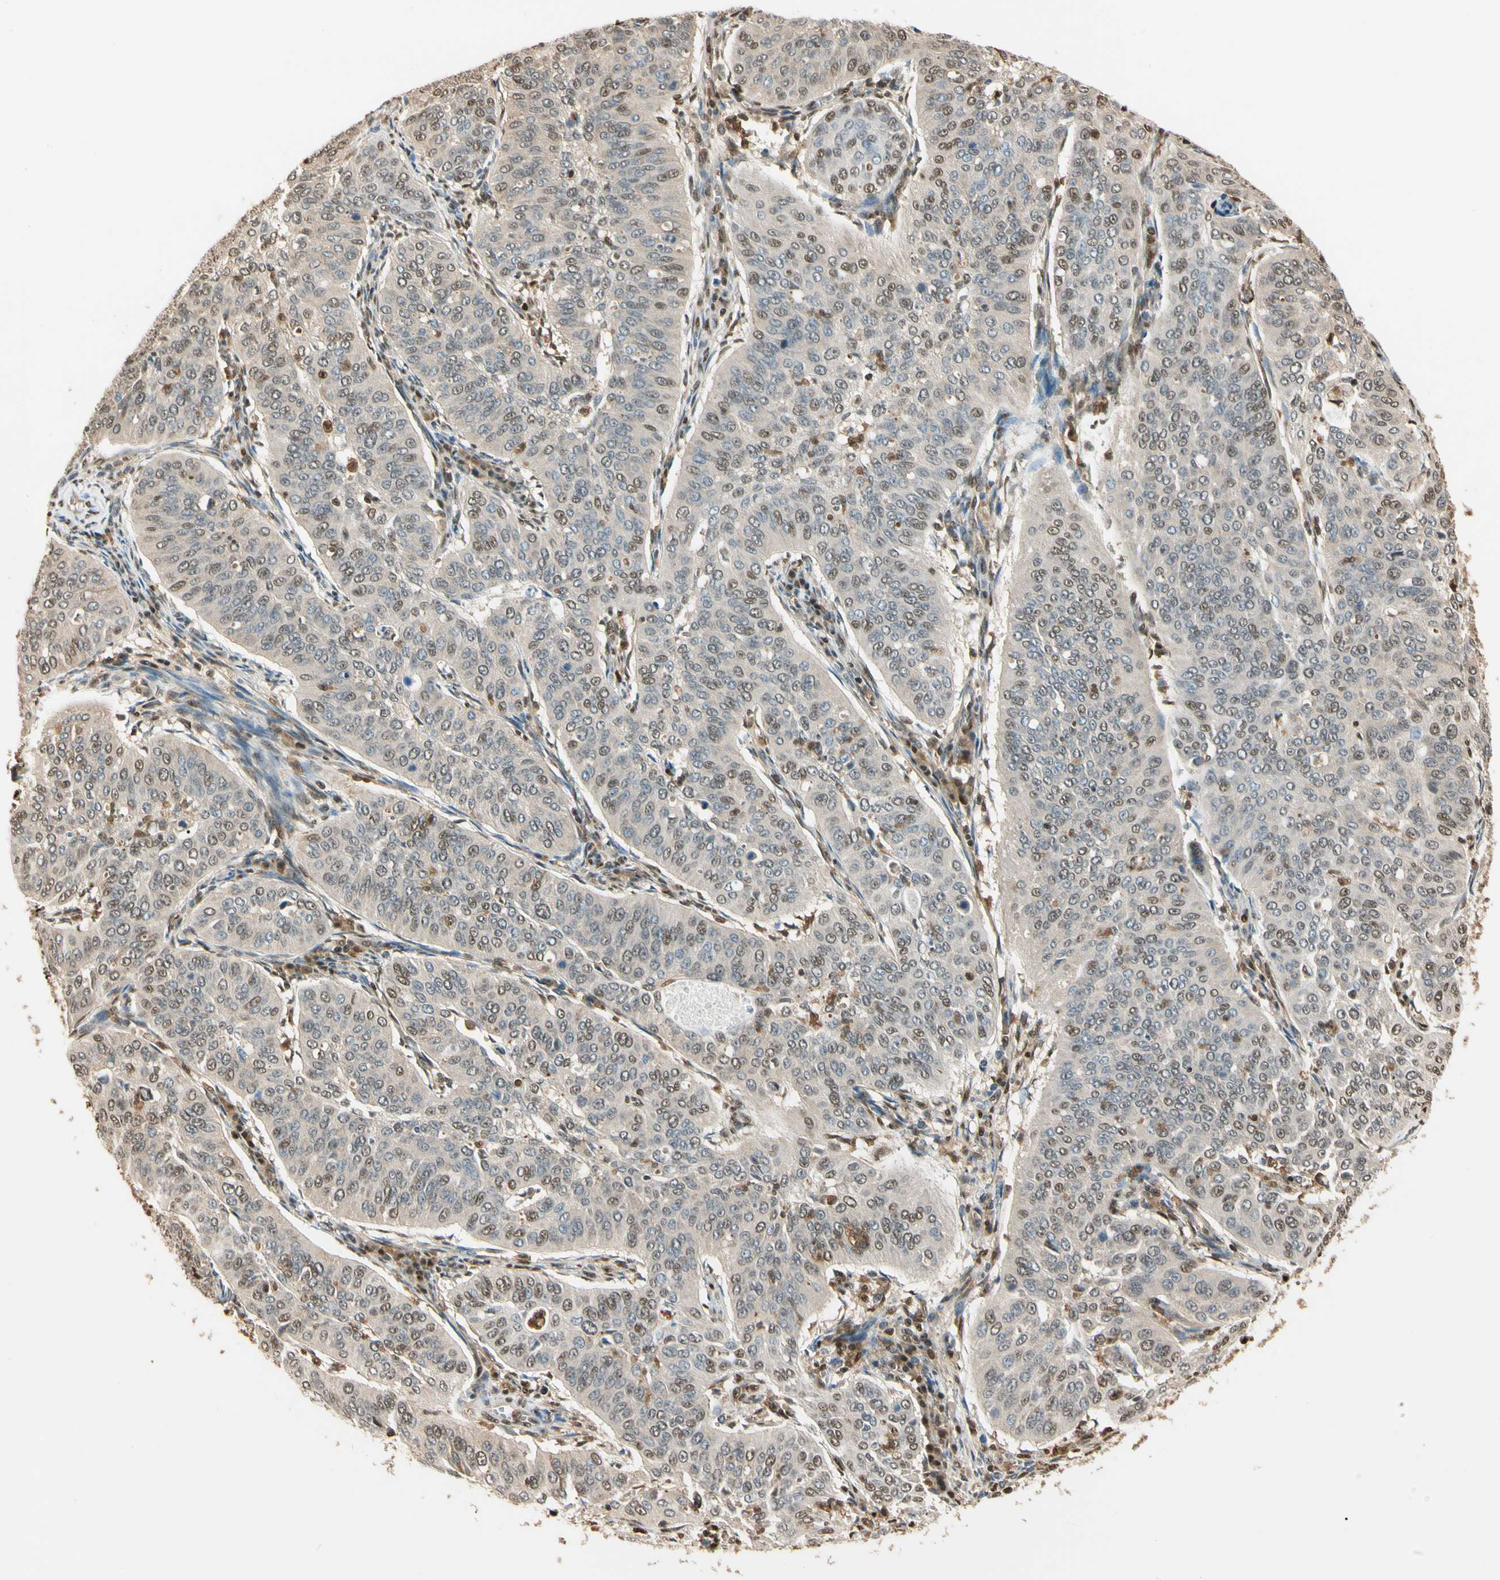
{"staining": {"intensity": "moderate", "quantity": "<25%", "location": "cytoplasmic/membranous,nuclear"}, "tissue": "cervical cancer", "cell_type": "Tumor cells", "image_type": "cancer", "snomed": [{"axis": "morphology", "description": "Normal tissue, NOS"}, {"axis": "morphology", "description": "Squamous cell carcinoma, NOS"}, {"axis": "topography", "description": "Cervix"}], "caption": "Moderate cytoplasmic/membranous and nuclear expression for a protein is seen in about <25% of tumor cells of squamous cell carcinoma (cervical) using IHC.", "gene": "PNCK", "patient": {"sex": "female", "age": 39}}